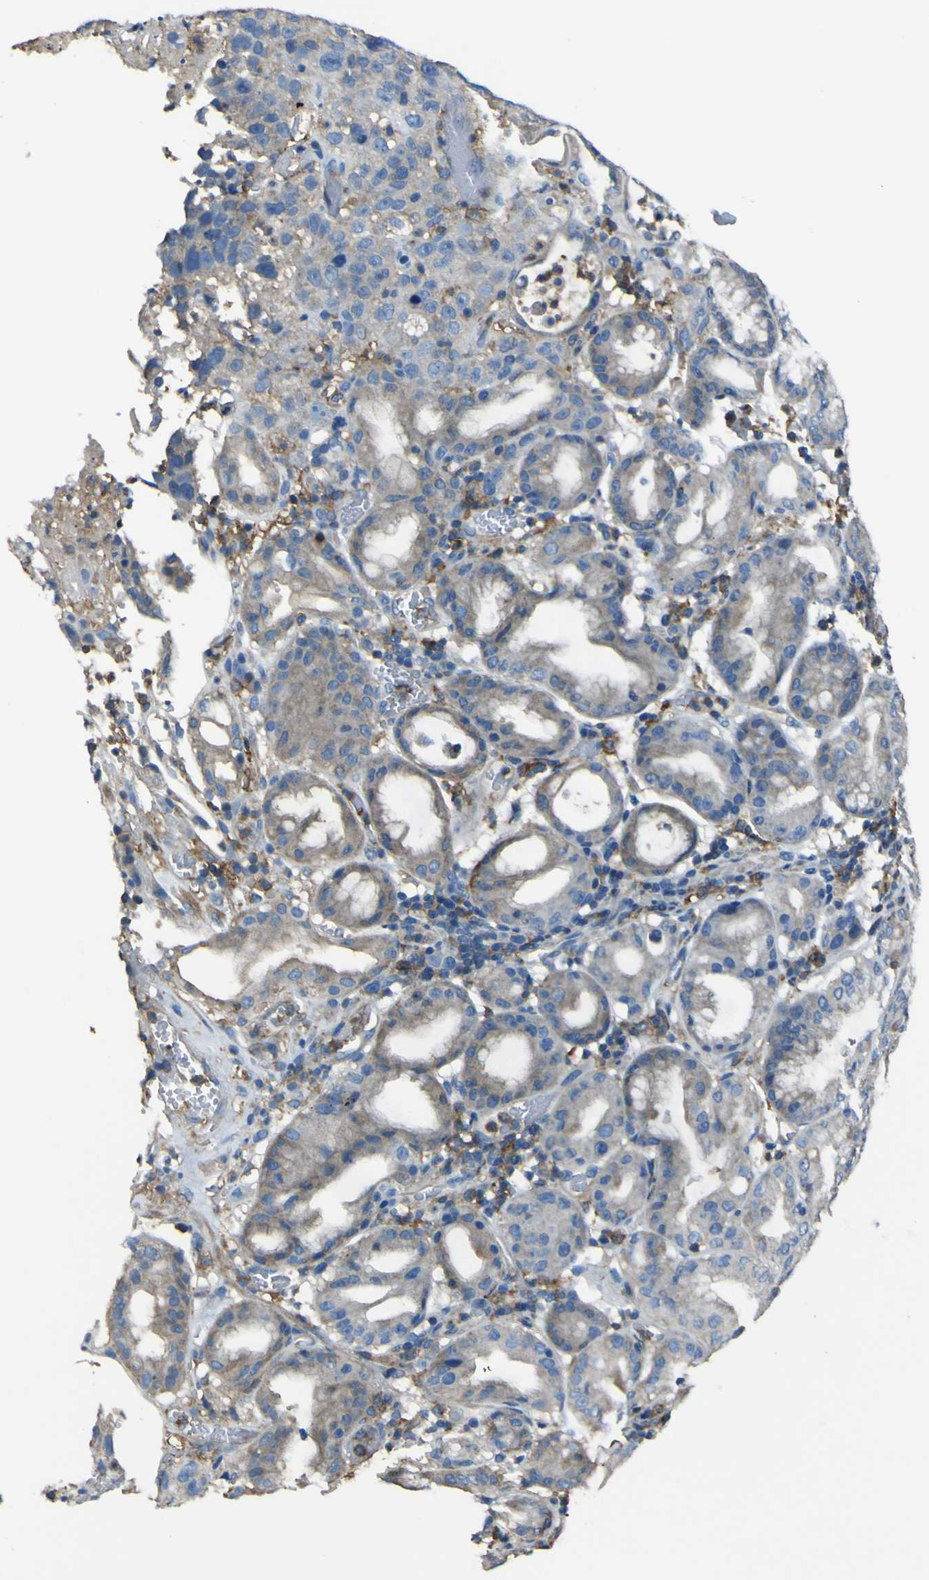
{"staining": {"intensity": "weak", "quantity": "<25%", "location": "cytoplasmic/membranous"}, "tissue": "stomach cancer", "cell_type": "Tumor cells", "image_type": "cancer", "snomed": [{"axis": "morphology", "description": "Normal tissue, NOS"}, {"axis": "morphology", "description": "Adenocarcinoma, NOS"}, {"axis": "topography", "description": "Stomach"}], "caption": "DAB immunohistochemical staining of human adenocarcinoma (stomach) displays no significant staining in tumor cells.", "gene": "LAIR1", "patient": {"sex": "male", "age": 48}}